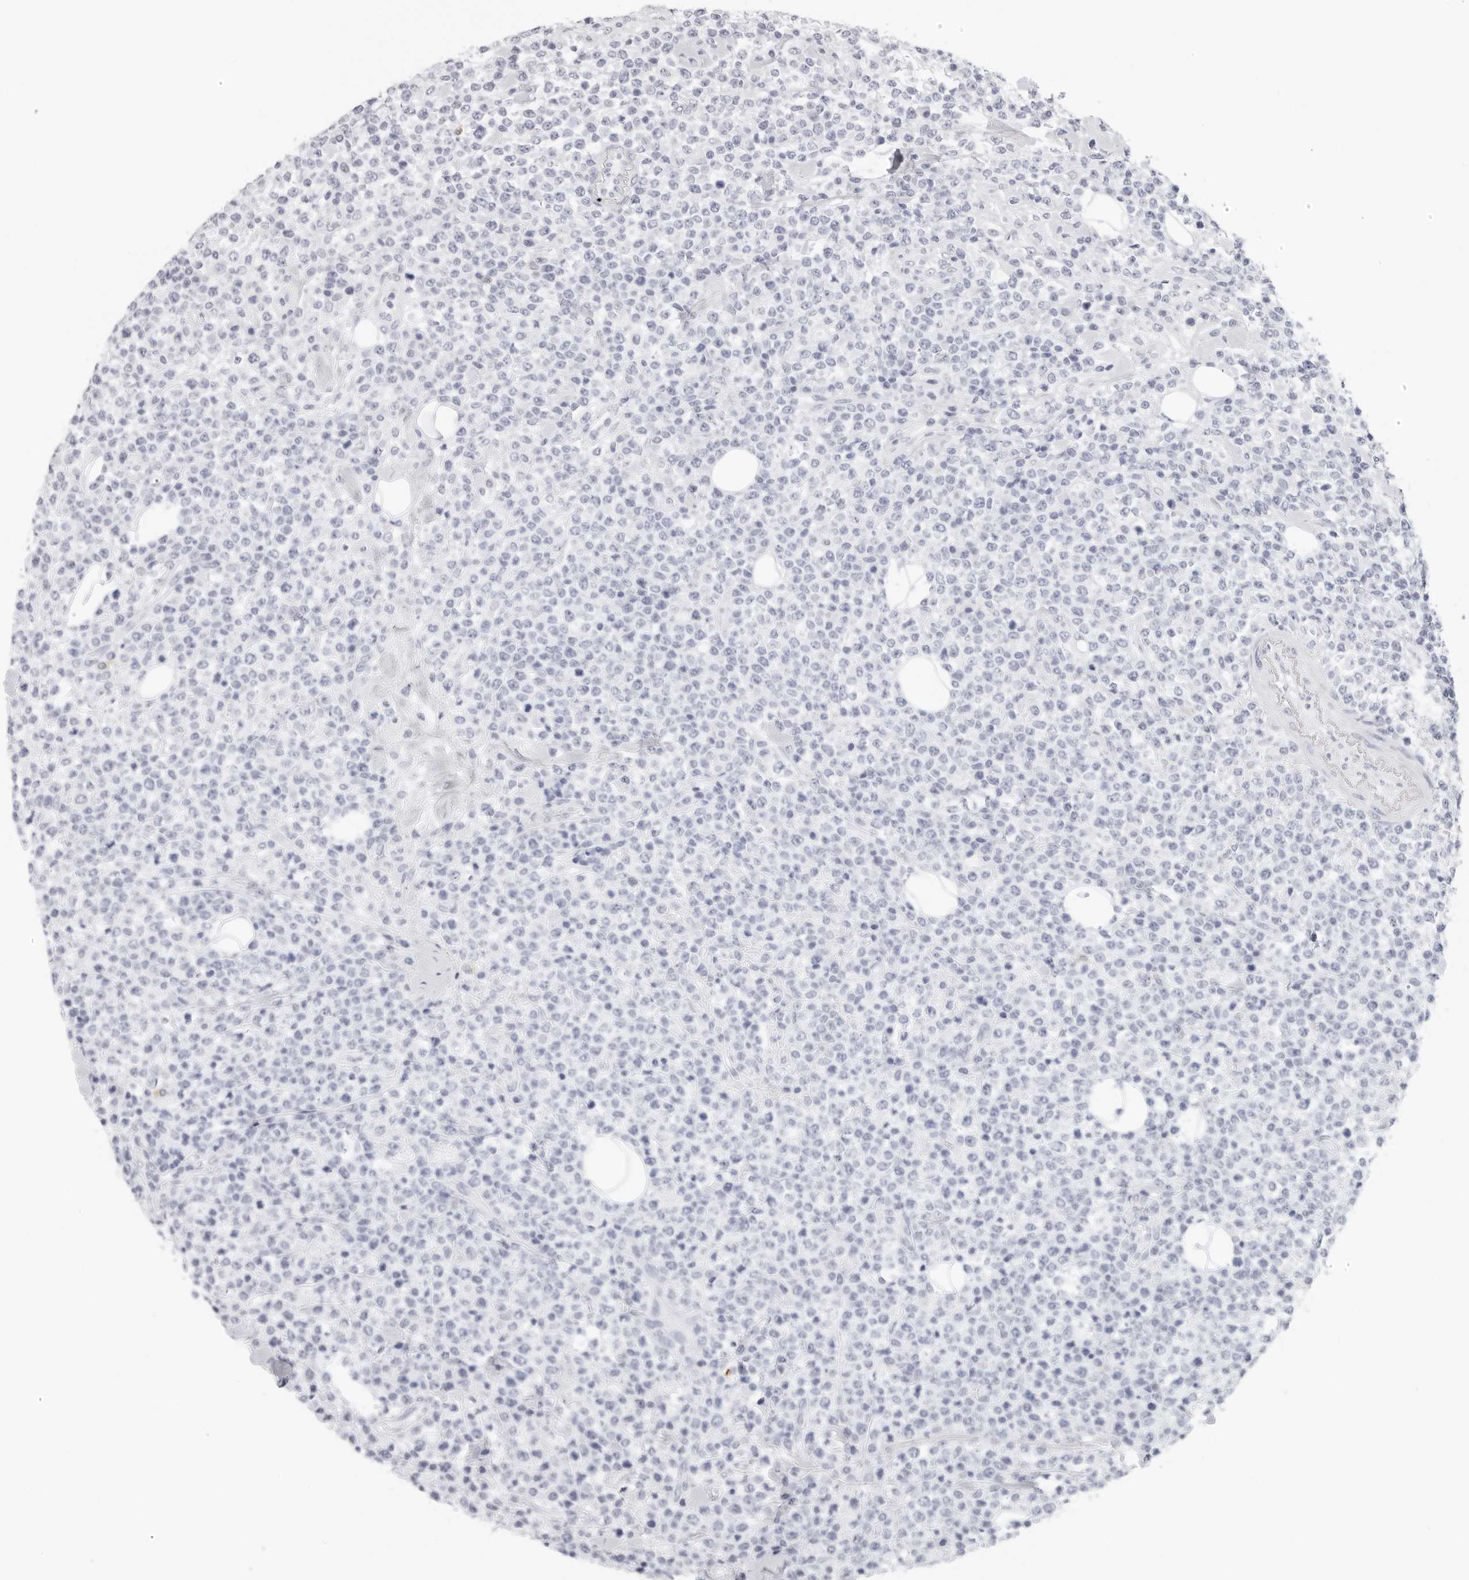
{"staining": {"intensity": "negative", "quantity": "none", "location": "none"}, "tissue": "lymphoma", "cell_type": "Tumor cells", "image_type": "cancer", "snomed": [{"axis": "morphology", "description": "Malignant lymphoma, non-Hodgkin's type, High grade"}, {"axis": "topography", "description": "Colon"}], "caption": "IHC of human lymphoma exhibits no expression in tumor cells. The staining was performed using DAB to visualize the protein expression in brown, while the nuclei were stained in blue with hematoxylin (Magnification: 20x).", "gene": "AGMAT", "patient": {"sex": "female", "age": 53}}